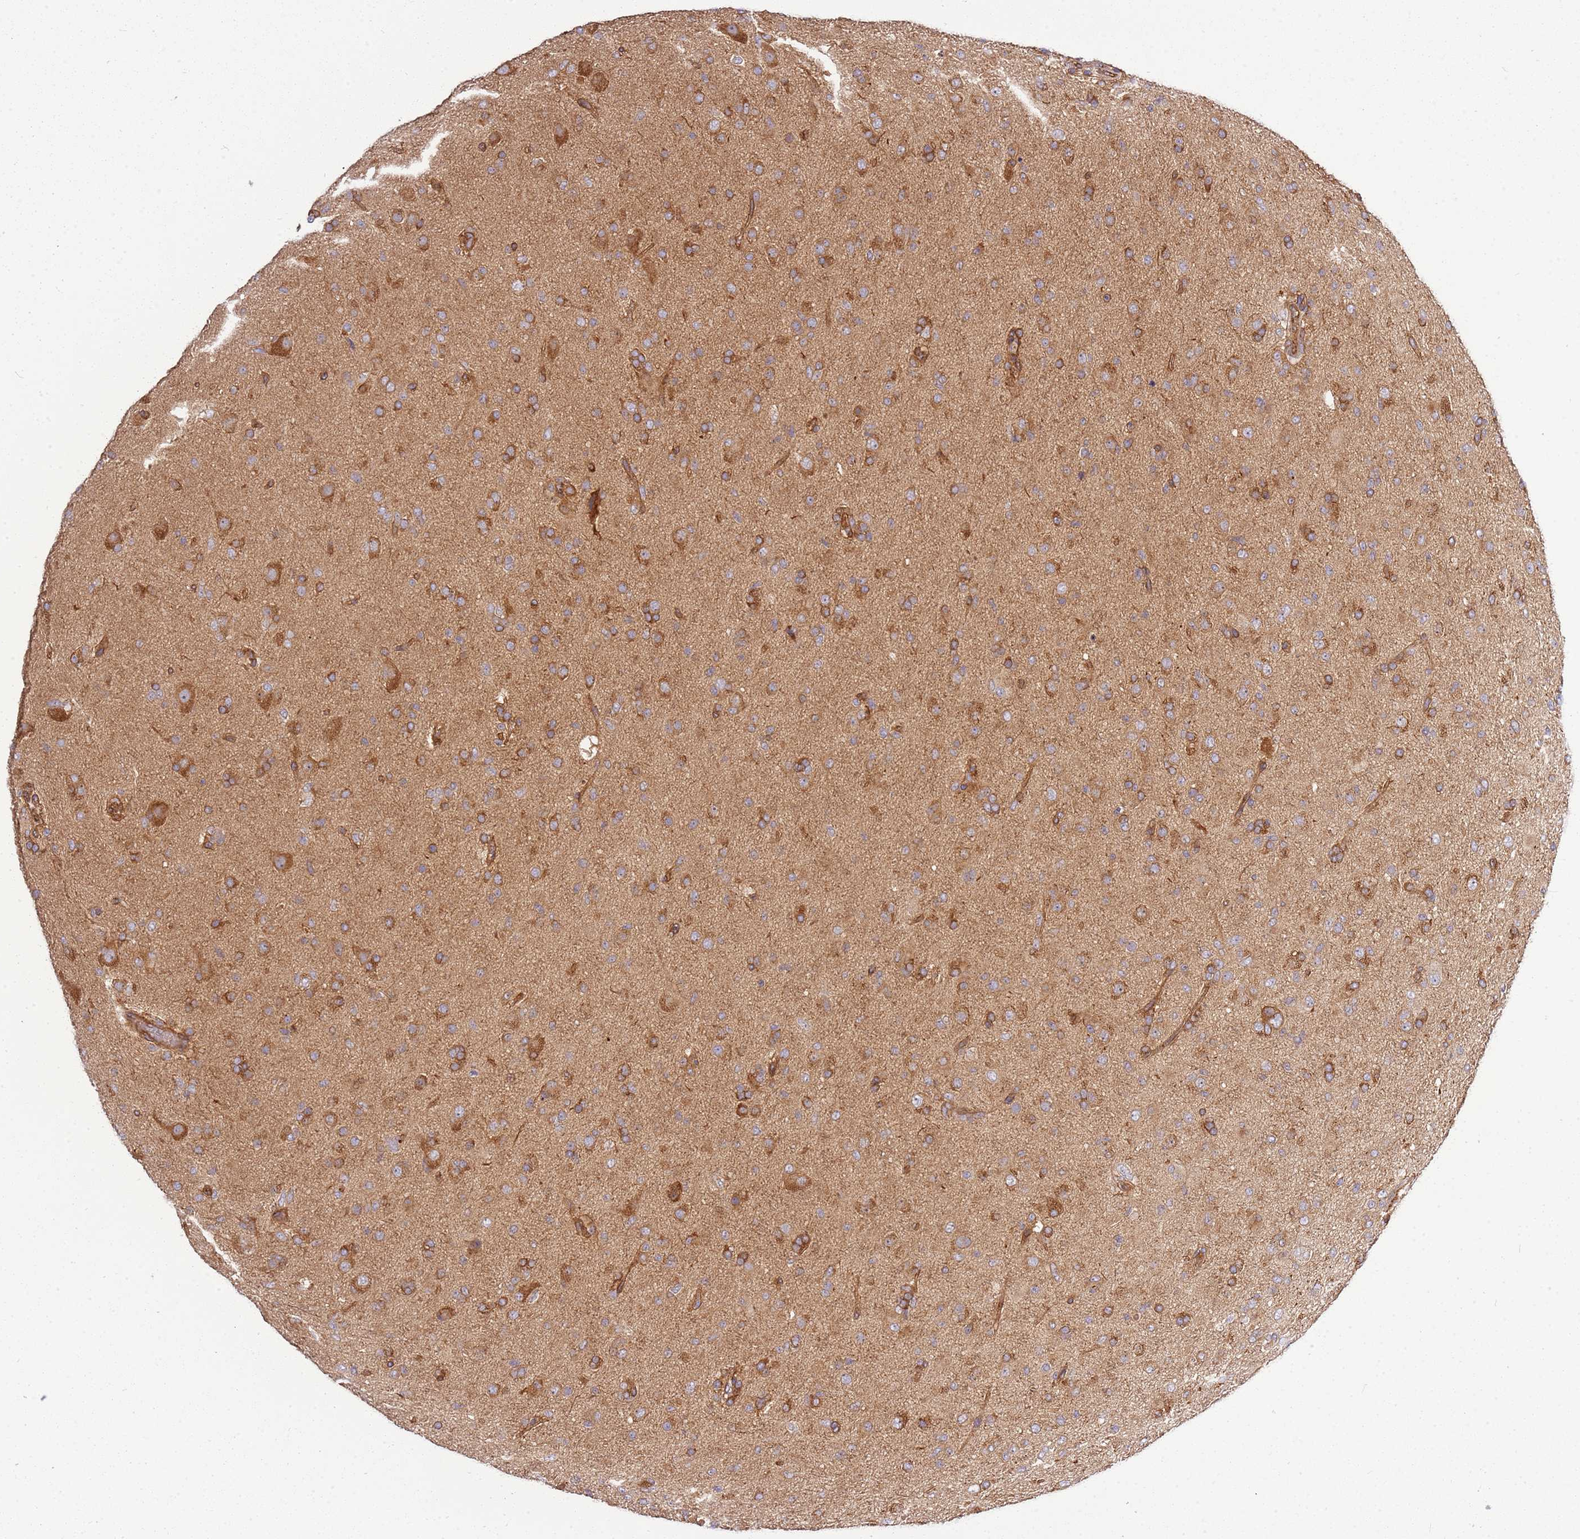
{"staining": {"intensity": "moderate", "quantity": ">75%", "location": "cytoplasmic/membranous"}, "tissue": "glioma", "cell_type": "Tumor cells", "image_type": "cancer", "snomed": [{"axis": "morphology", "description": "Glioma, malignant, Low grade"}, {"axis": "topography", "description": "Brain"}], "caption": "Malignant glioma (low-grade) was stained to show a protein in brown. There is medium levels of moderate cytoplasmic/membranous staining in about >75% of tumor cells. (IHC, brightfield microscopy, high magnification).", "gene": "GNL1", "patient": {"sex": "male", "age": 65}}